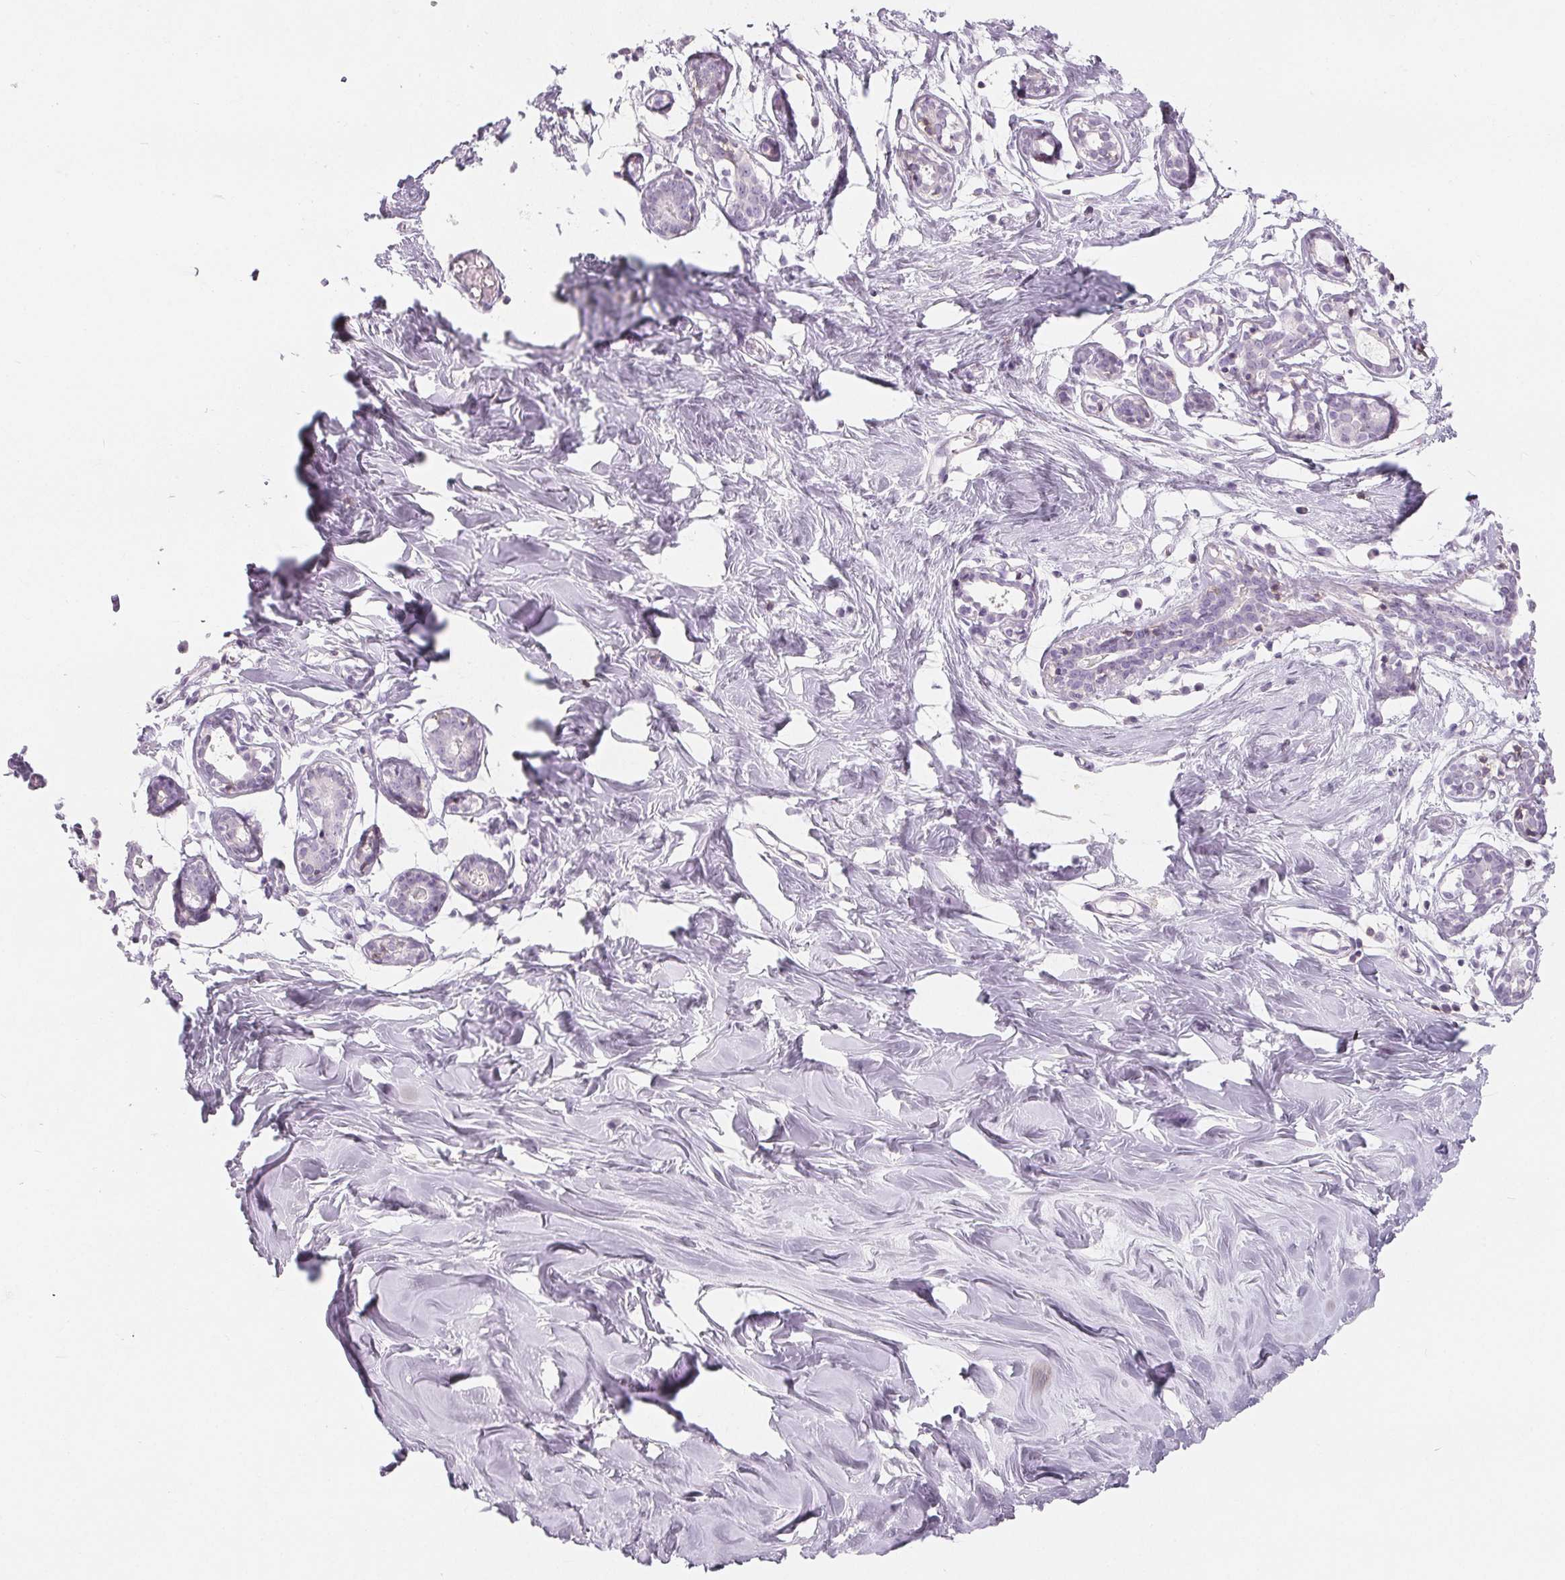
{"staining": {"intensity": "negative", "quantity": "none", "location": "none"}, "tissue": "breast", "cell_type": "Adipocytes", "image_type": "normal", "snomed": [{"axis": "morphology", "description": "Normal tissue, NOS"}, {"axis": "topography", "description": "Breast"}], "caption": "The histopathology image exhibits no significant staining in adipocytes of breast.", "gene": "CD69", "patient": {"sex": "female", "age": 27}}